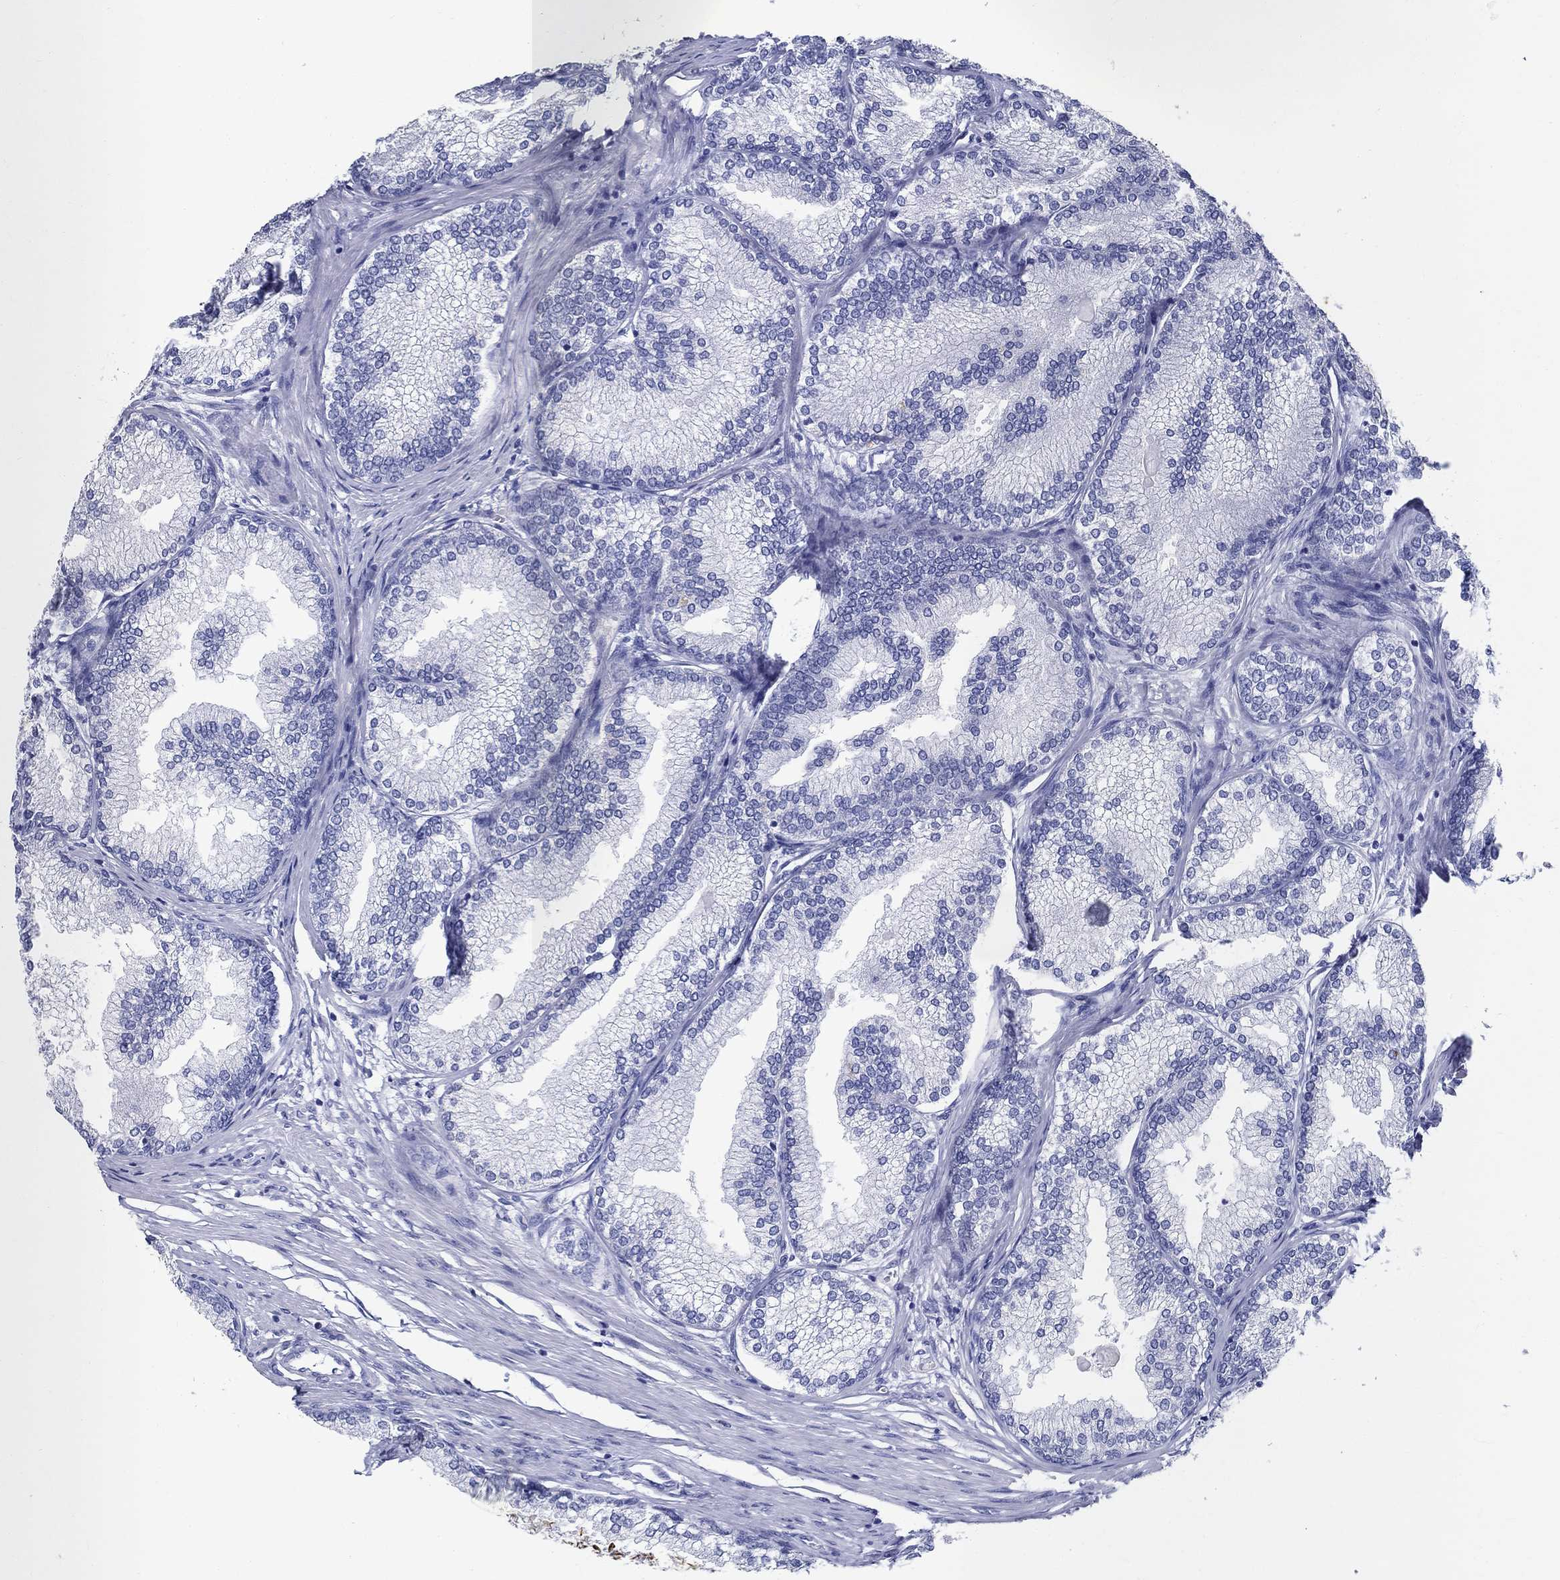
{"staining": {"intensity": "negative", "quantity": "none", "location": "none"}, "tissue": "prostate", "cell_type": "Glandular cells", "image_type": "normal", "snomed": [{"axis": "morphology", "description": "Normal tissue, NOS"}, {"axis": "topography", "description": "Prostate"}], "caption": "Photomicrograph shows no protein staining in glandular cells of unremarkable prostate. (DAB (3,3'-diaminobenzidine) immunohistochemistry (IHC) visualized using brightfield microscopy, high magnification).", "gene": "BSPRY", "patient": {"sex": "male", "age": 72}}